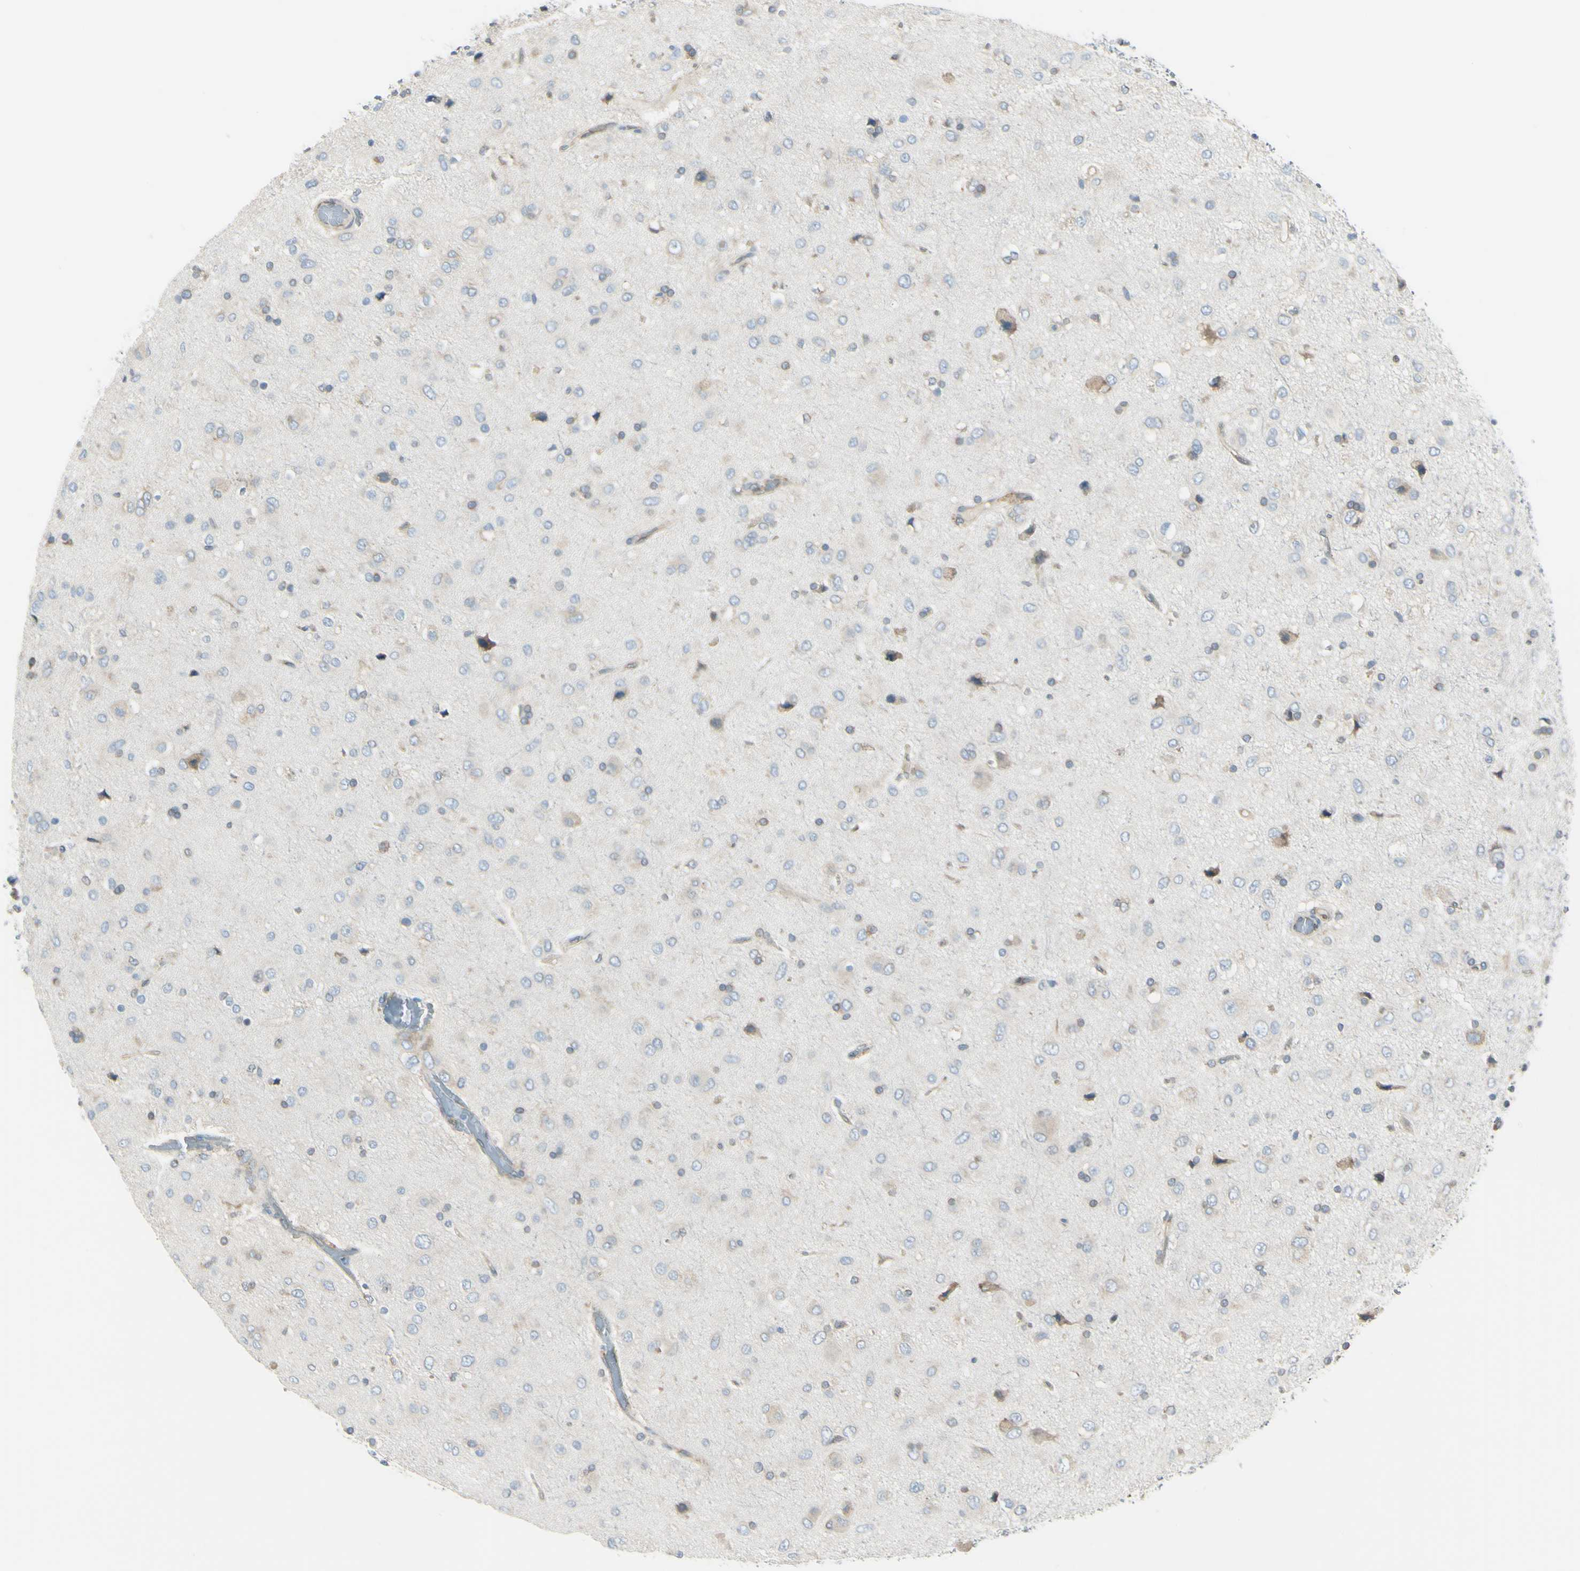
{"staining": {"intensity": "moderate", "quantity": "25%-75%", "location": "cytoplasmic/membranous"}, "tissue": "glioma", "cell_type": "Tumor cells", "image_type": "cancer", "snomed": [{"axis": "morphology", "description": "Glioma, malignant, Low grade"}, {"axis": "topography", "description": "Brain"}], "caption": "IHC of human glioma exhibits medium levels of moderate cytoplasmic/membranous expression in about 25%-75% of tumor cells.", "gene": "SELENOS", "patient": {"sex": "male", "age": 77}}